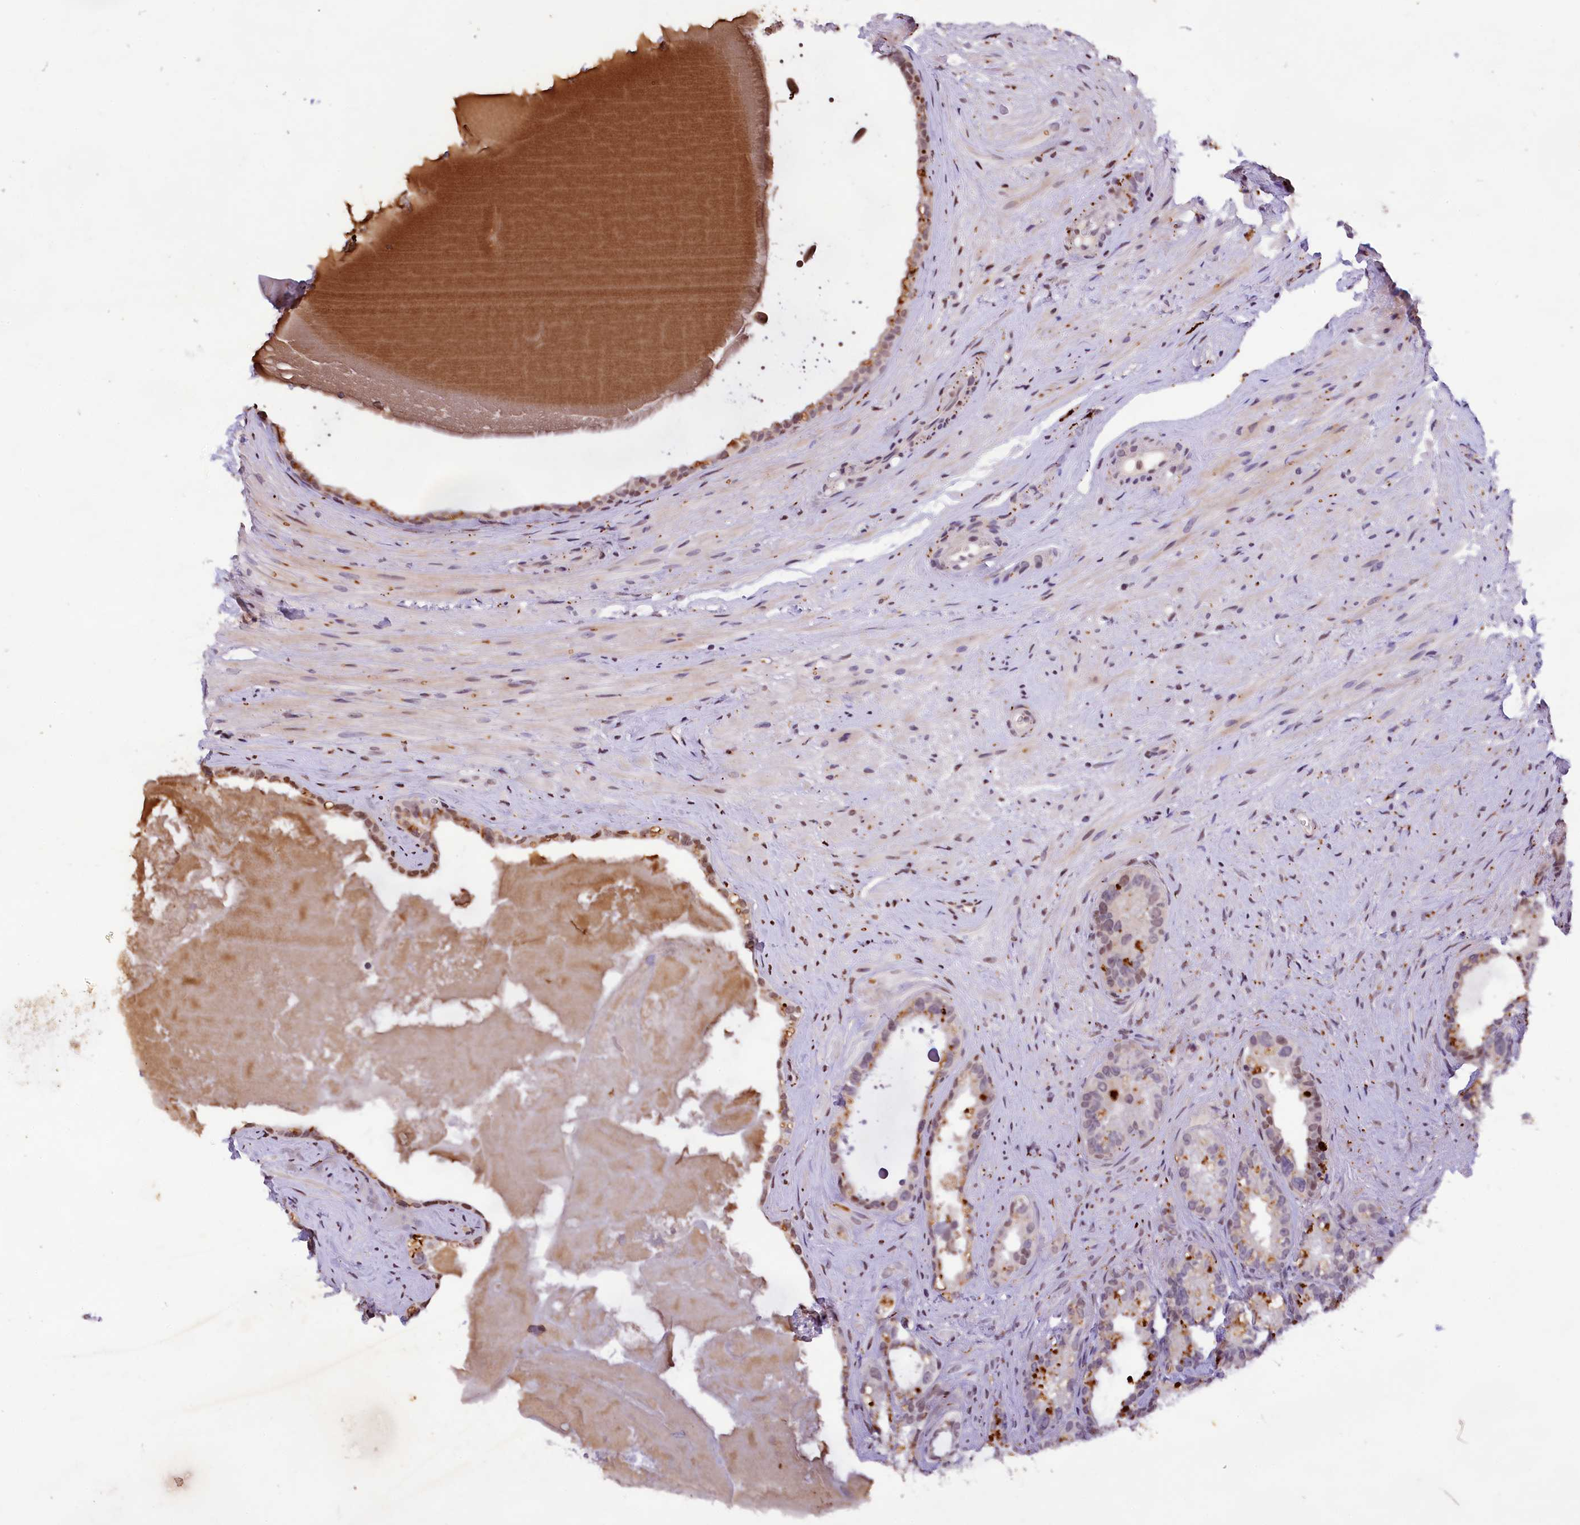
{"staining": {"intensity": "moderate", "quantity": "<25%", "location": "cytoplasmic/membranous,nuclear"}, "tissue": "seminal vesicle", "cell_type": "Glandular cells", "image_type": "normal", "snomed": [{"axis": "morphology", "description": "Normal tissue, NOS"}, {"axis": "topography", "description": "Prostate"}, {"axis": "topography", "description": "Seminal veicle"}], "caption": "This image shows immunohistochemistry (IHC) staining of unremarkable seminal vesicle, with low moderate cytoplasmic/membranous,nuclear expression in about <25% of glandular cells.", "gene": "FBXO45", "patient": {"sex": "male", "age": 79}}